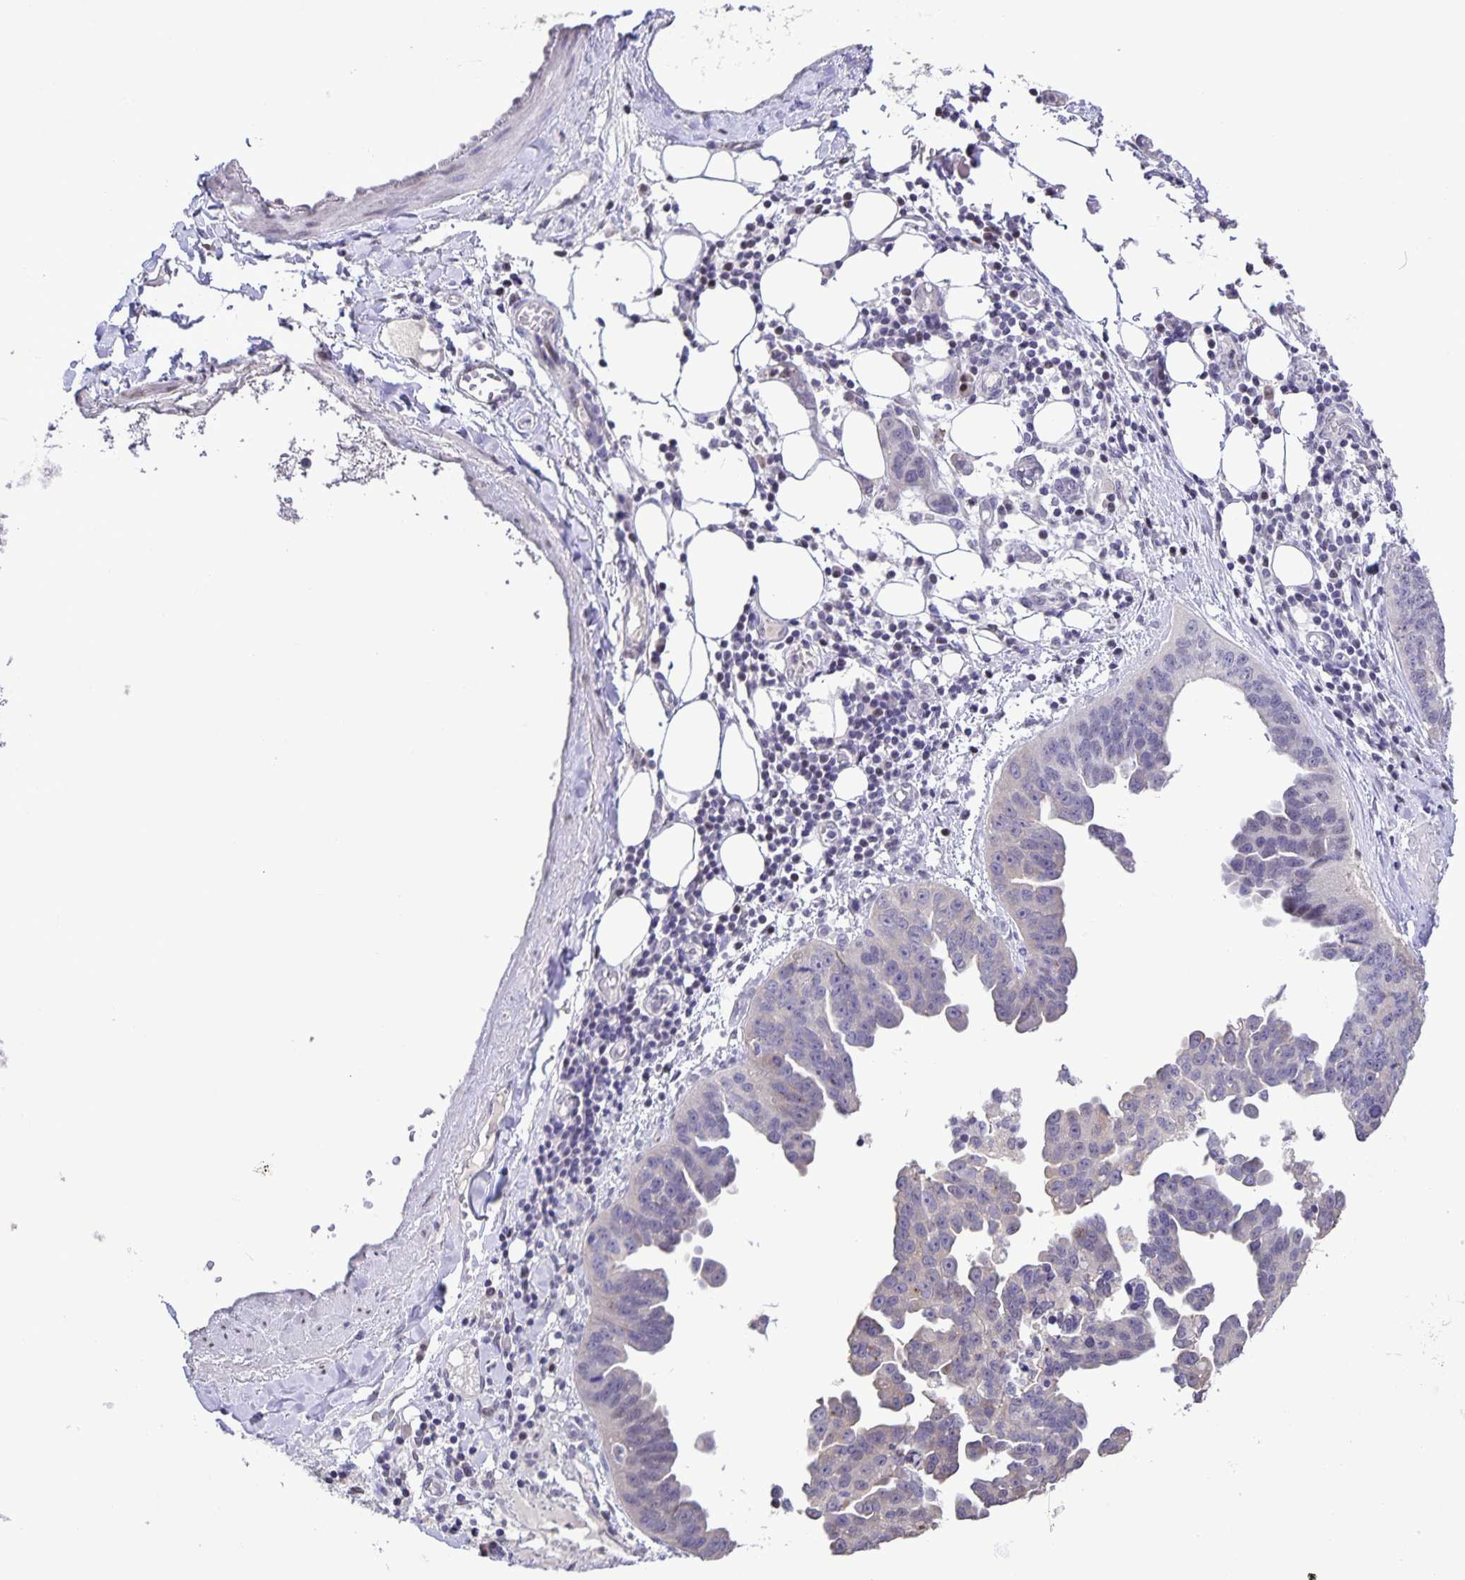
{"staining": {"intensity": "negative", "quantity": "none", "location": "none"}, "tissue": "ovarian cancer", "cell_type": "Tumor cells", "image_type": "cancer", "snomed": [{"axis": "morphology", "description": "Cystadenocarcinoma, serous, NOS"}, {"axis": "topography", "description": "Ovary"}], "caption": "Immunohistochemistry of serous cystadenocarcinoma (ovarian) demonstrates no positivity in tumor cells. (DAB immunohistochemistry (IHC) with hematoxylin counter stain).", "gene": "ONECUT2", "patient": {"sex": "female", "age": 75}}